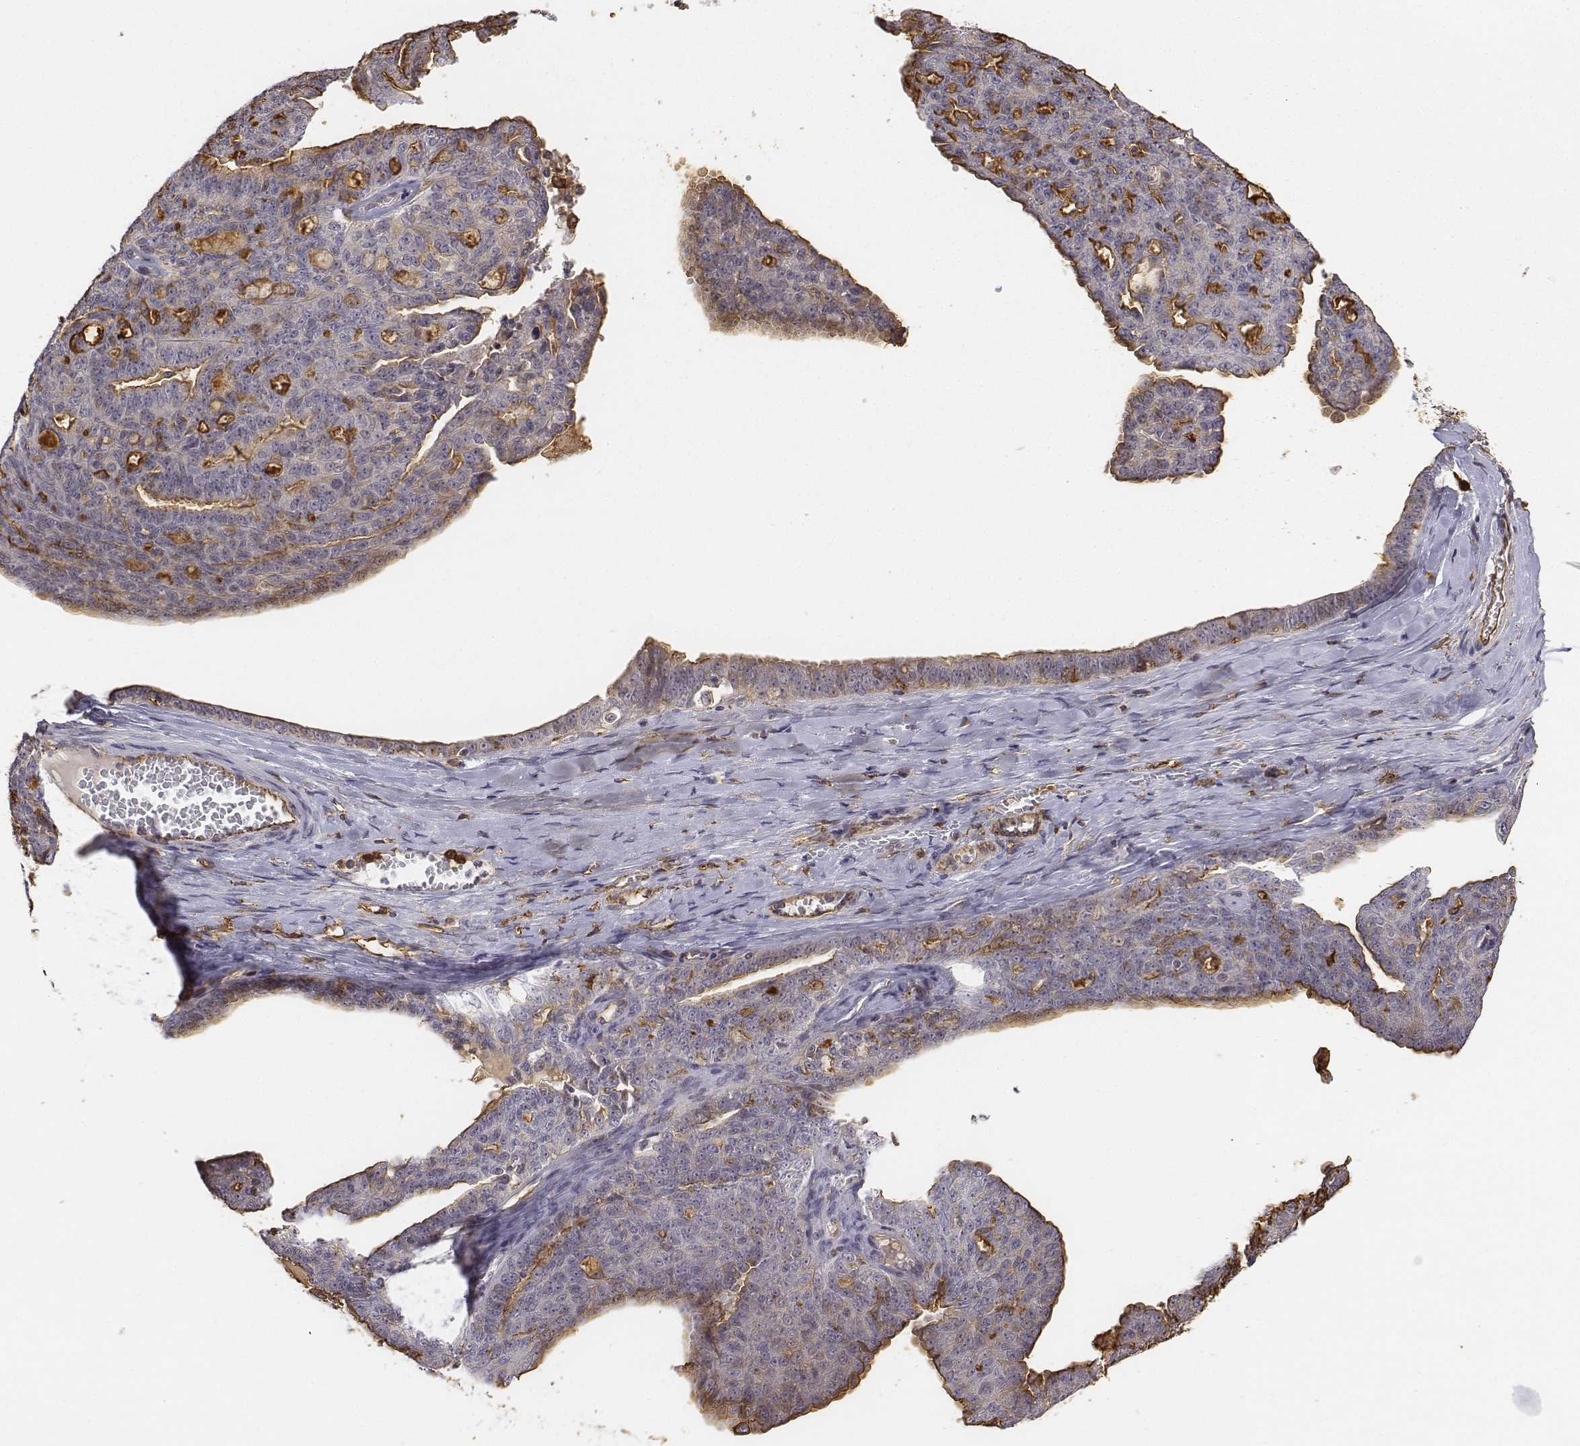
{"staining": {"intensity": "negative", "quantity": "none", "location": "none"}, "tissue": "ovarian cancer", "cell_type": "Tumor cells", "image_type": "cancer", "snomed": [{"axis": "morphology", "description": "Cystadenocarcinoma, serous, NOS"}, {"axis": "topography", "description": "Ovary"}], "caption": "The immunohistochemistry micrograph has no significant expression in tumor cells of ovarian cancer (serous cystadenocarcinoma) tissue. (Immunohistochemistry (ihc), brightfield microscopy, high magnification).", "gene": "CD14", "patient": {"sex": "female", "age": 71}}